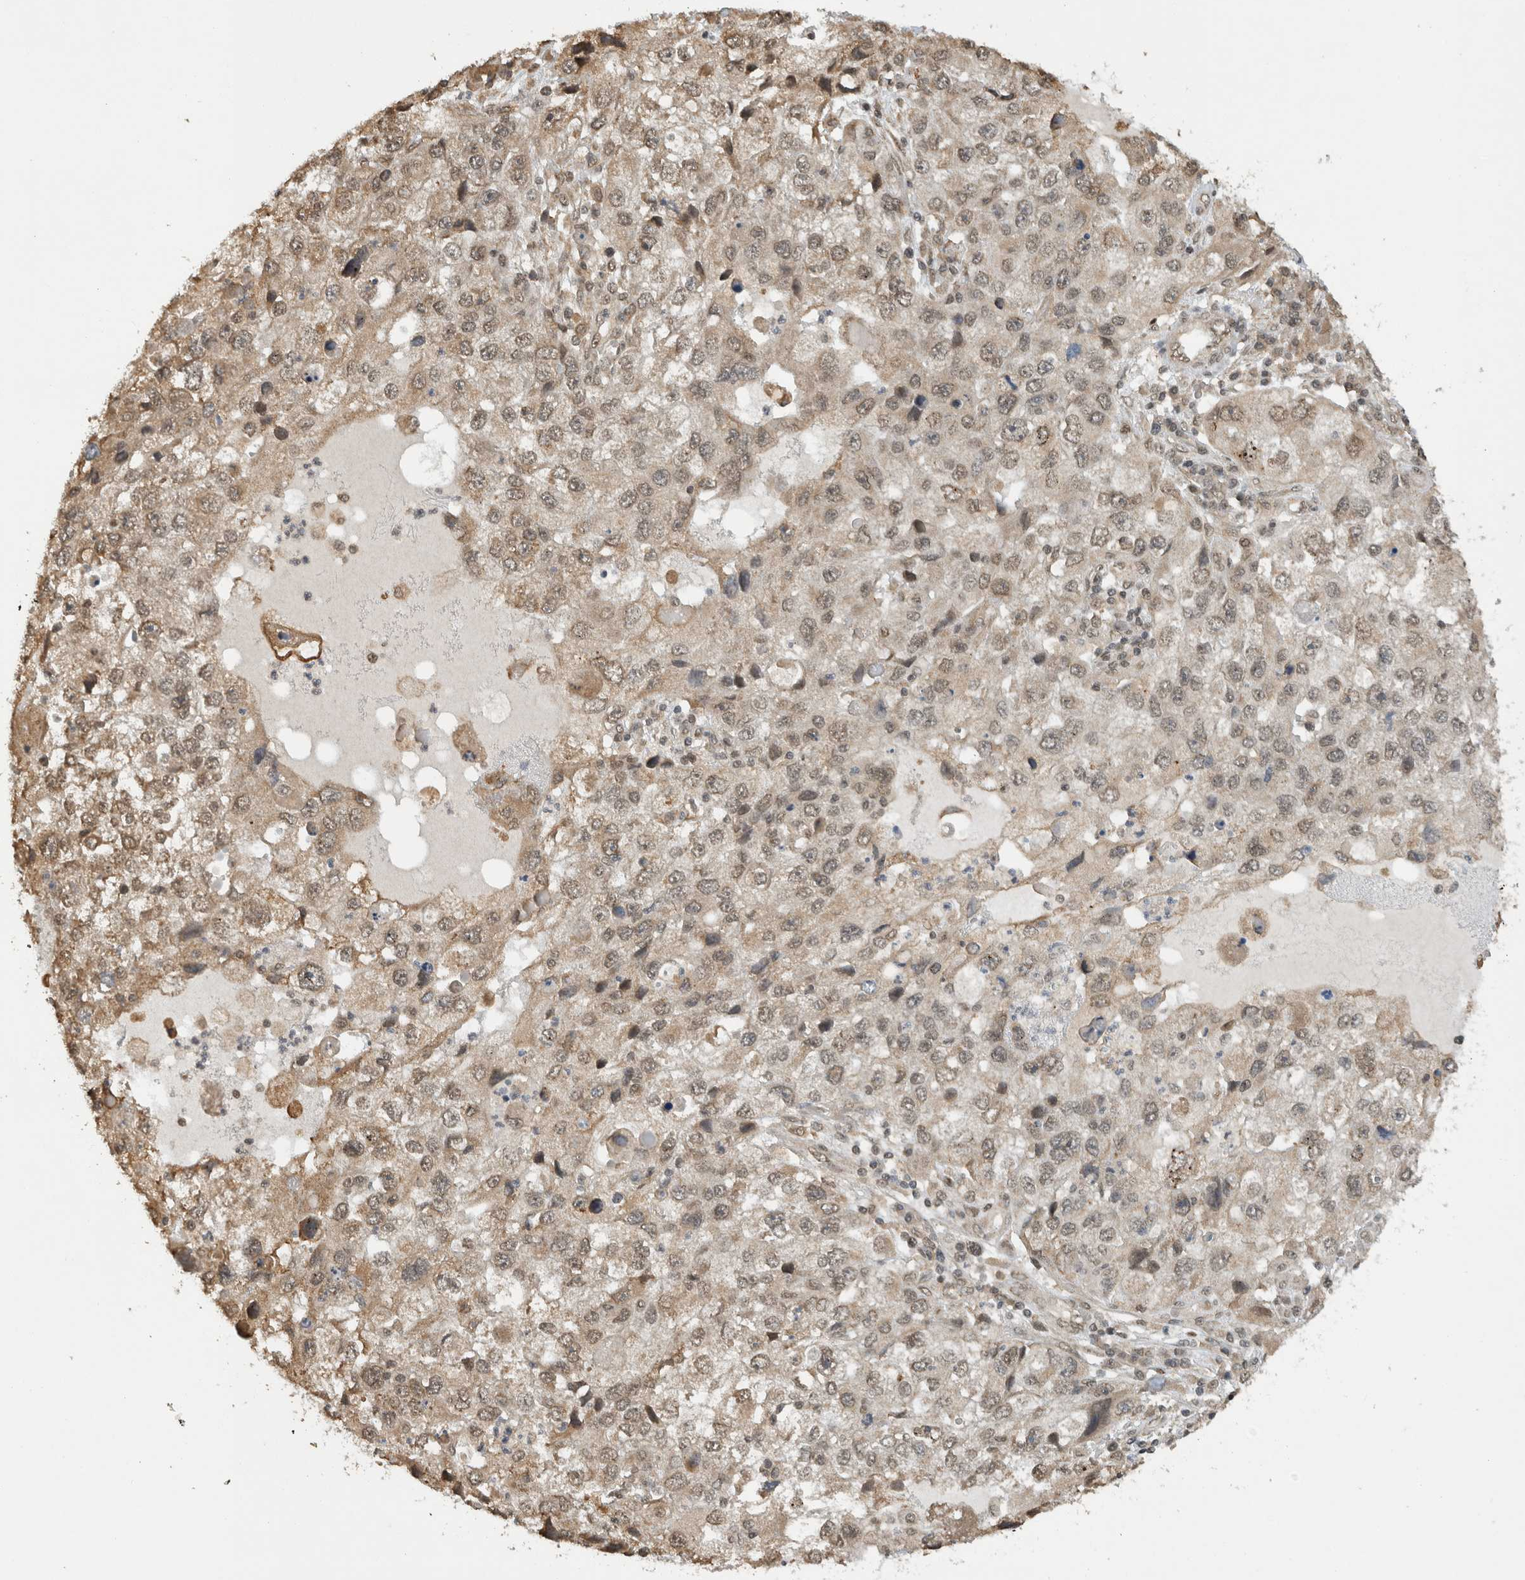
{"staining": {"intensity": "weak", "quantity": ">75%", "location": "nuclear"}, "tissue": "endometrial cancer", "cell_type": "Tumor cells", "image_type": "cancer", "snomed": [{"axis": "morphology", "description": "Adenocarcinoma, NOS"}, {"axis": "topography", "description": "Endometrium"}], "caption": "This is an image of immunohistochemistry staining of endometrial cancer, which shows weak positivity in the nuclear of tumor cells.", "gene": "C1orf21", "patient": {"sex": "female", "age": 49}}